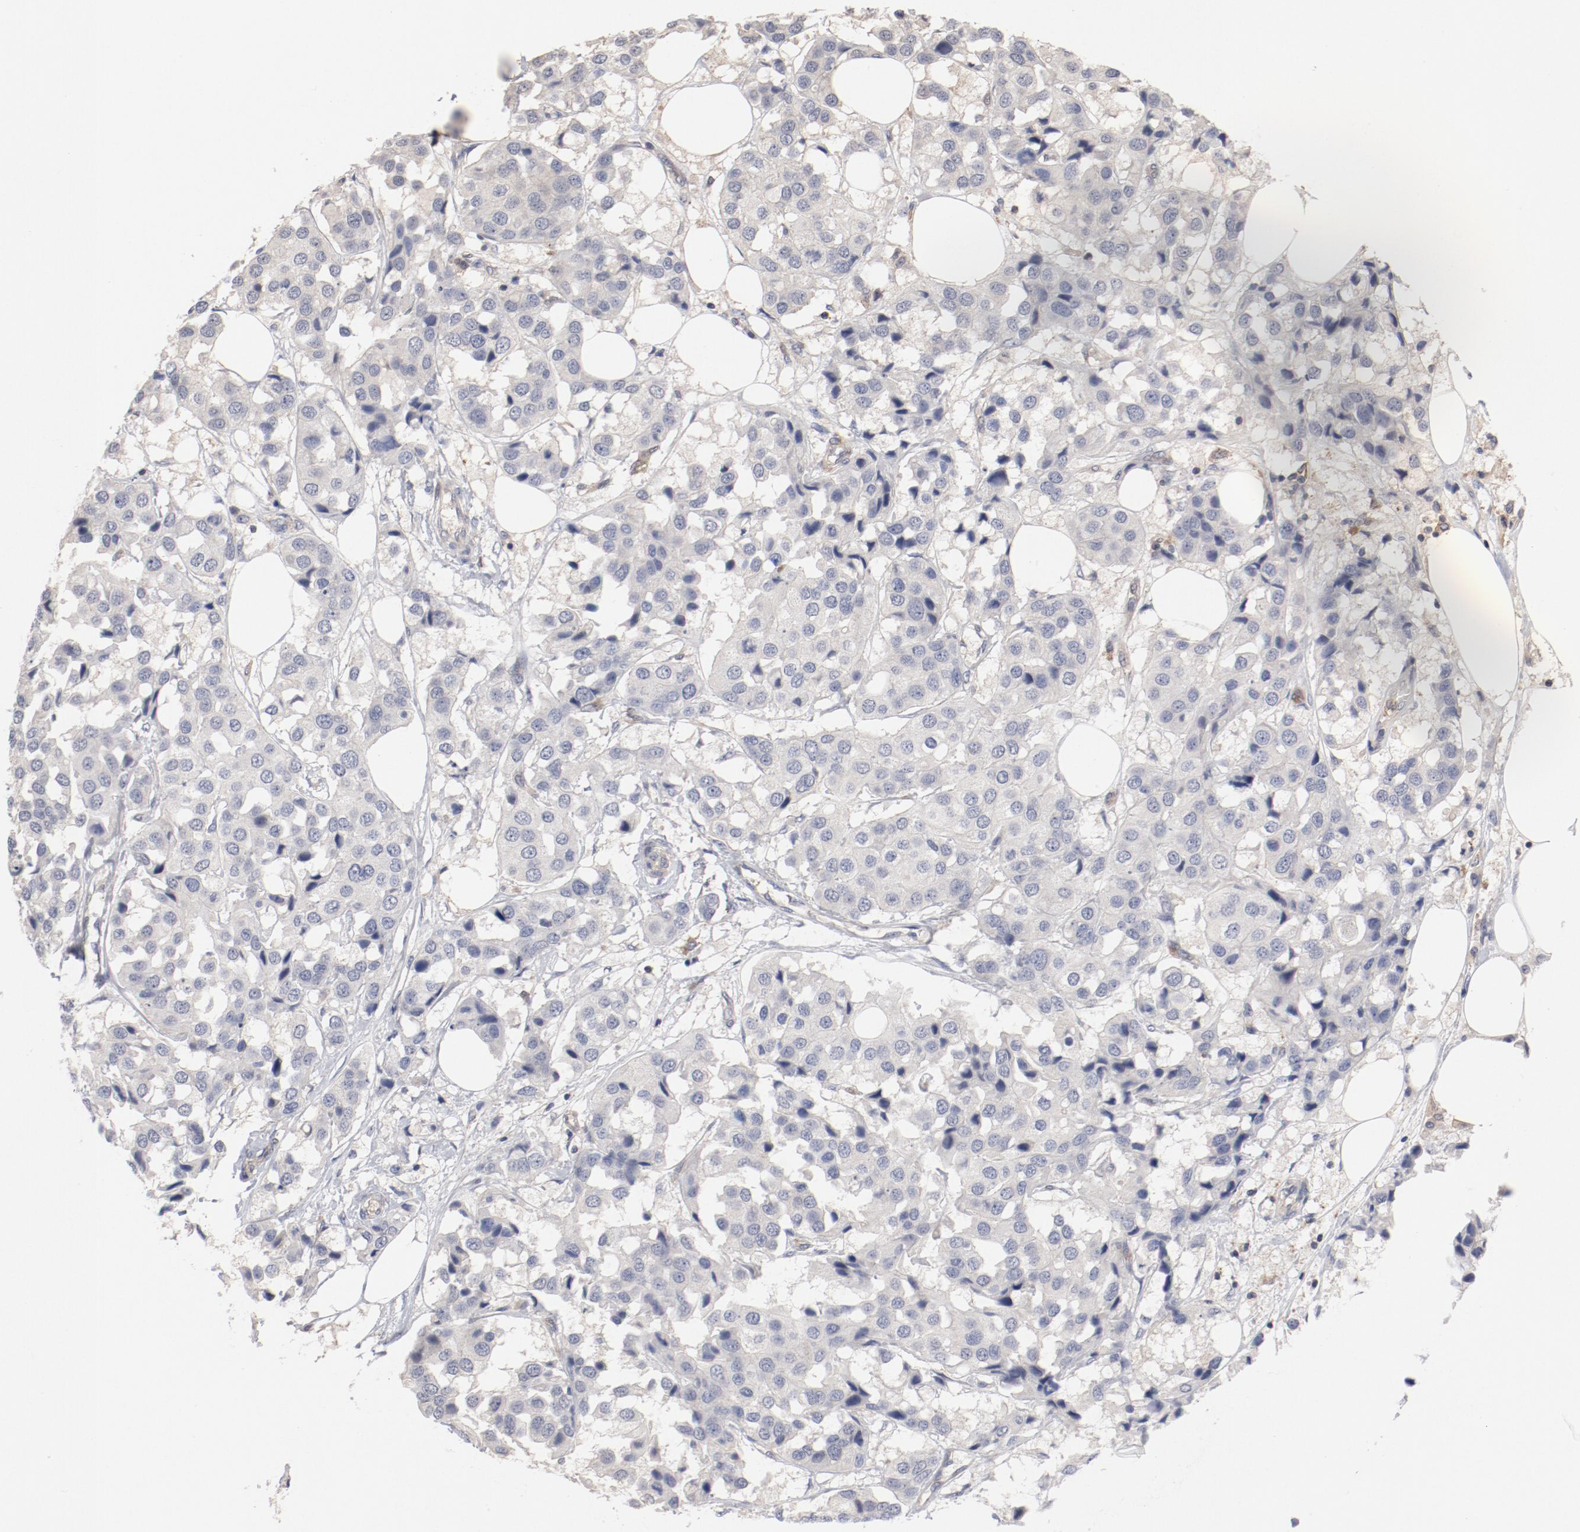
{"staining": {"intensity": "negative", "quantity": "none", "location": "none"}, "tissue": "breast cancer", "cell_type": "Tumor cells", "image_type": "cancer", "snomed": [{"axis": "morphology", "description": "Duct carcinoma"}, {"axis": "topography", "description": "Breast"}], "caption": "IHC photomicrograph of neoplastic tissue: human breast cancer (infiltrating ductal carcinoma) stained with DAB (3,3'-diaminobenzidine) displays no significant protein positivity in tumor cells.", "gene": "CBL", "patient": {"sex": "female", "age": 80}}